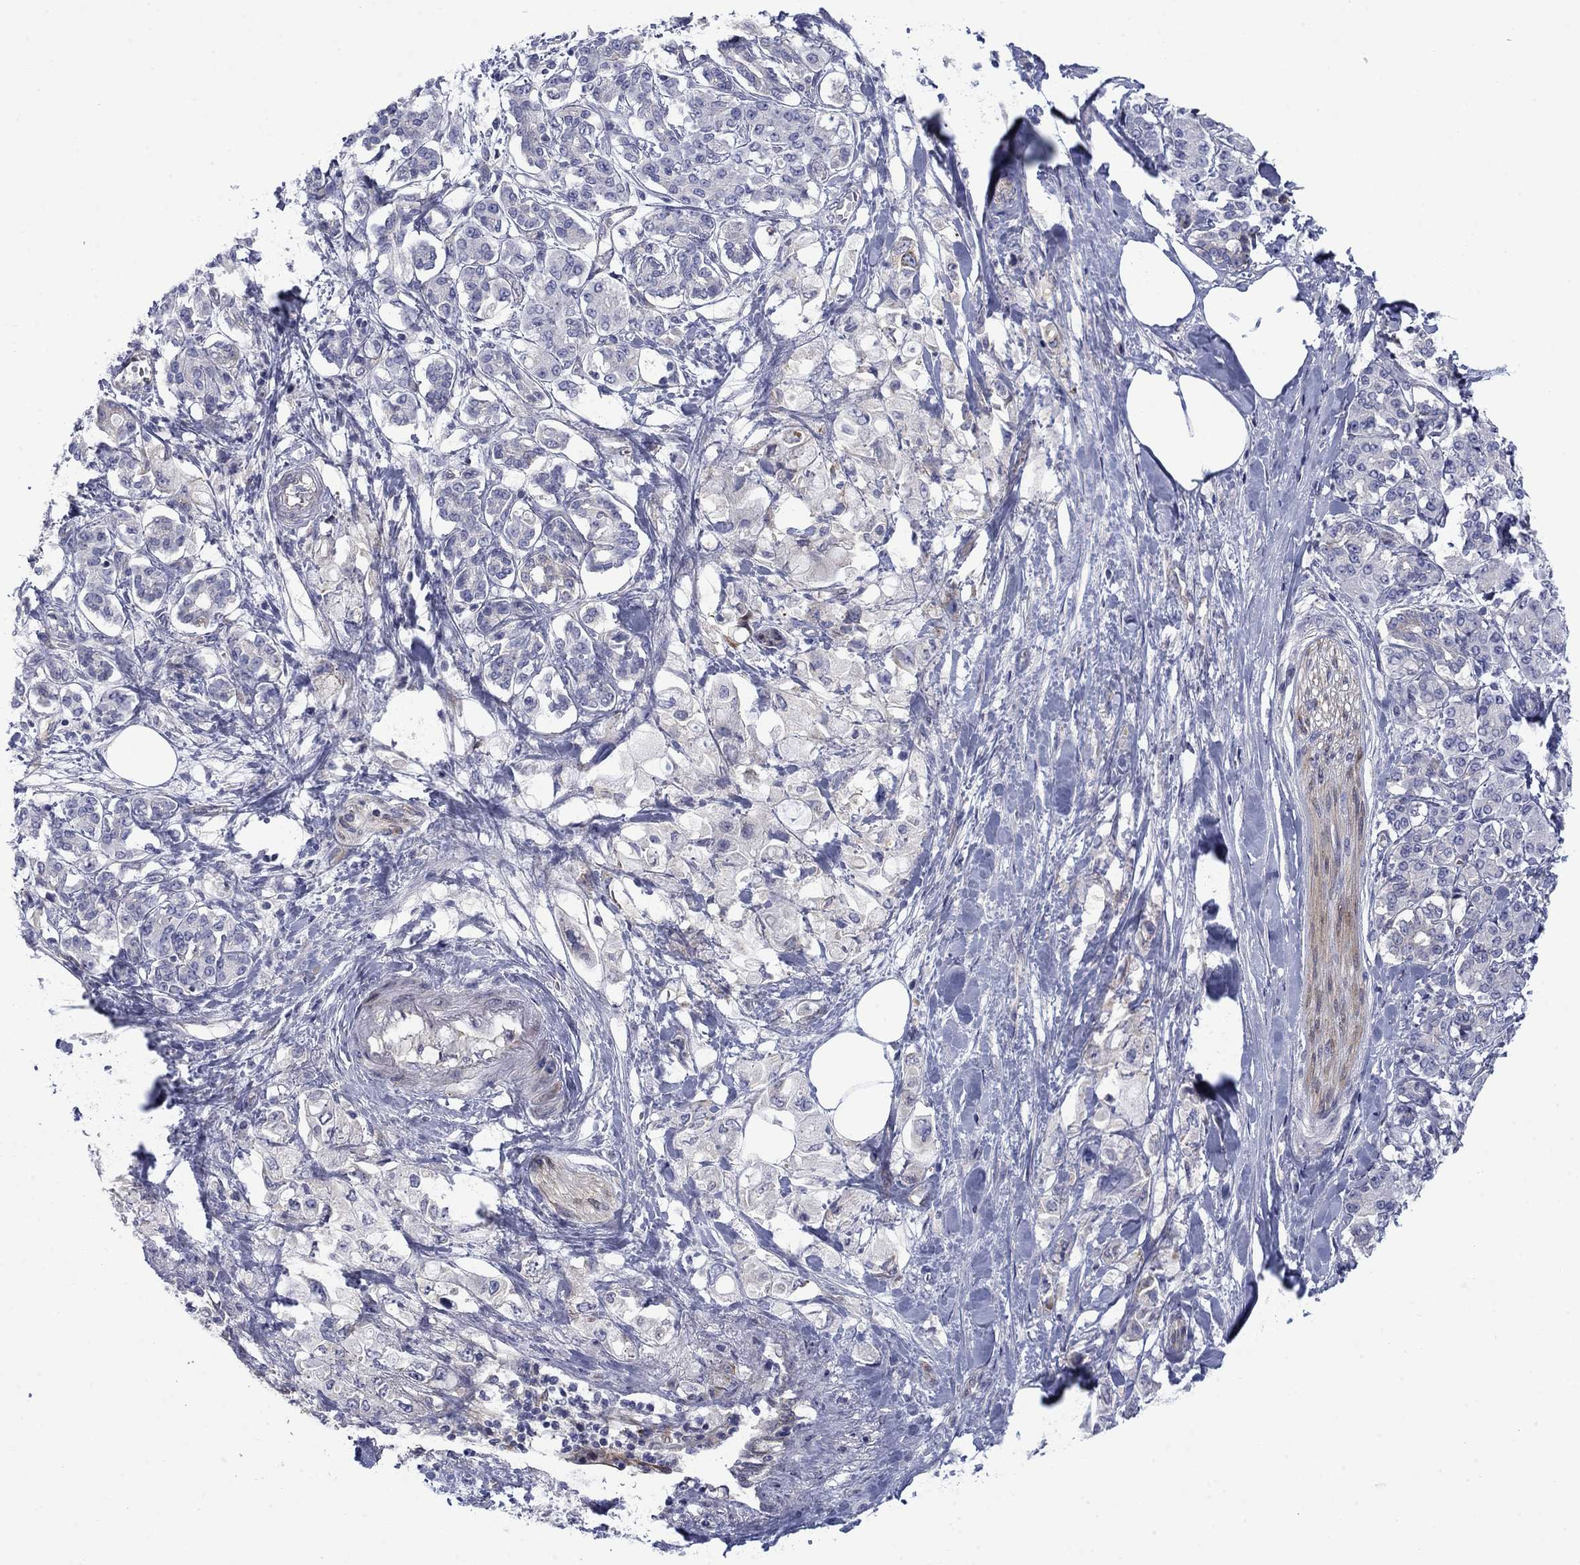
{"staining": {"intensity": "negative", "quantity": "none", "location": "none"}, "tissue": "pancreatic cancer", "cell_type": "Tumor cells", "image_type": "cancer", "snomed": [{"axis": "morphology", "description": "Adenocarcinoma, NOS"}, {"axis": "topography", "description": "Pancreas"}], "caption": "This is an immunohistochemistry image of human pancreatic cancer (adenocarcinoma). There is no staining in tumor cells.", "gene": "FXR1", "patient": {"sex": "female", "age": 56}}